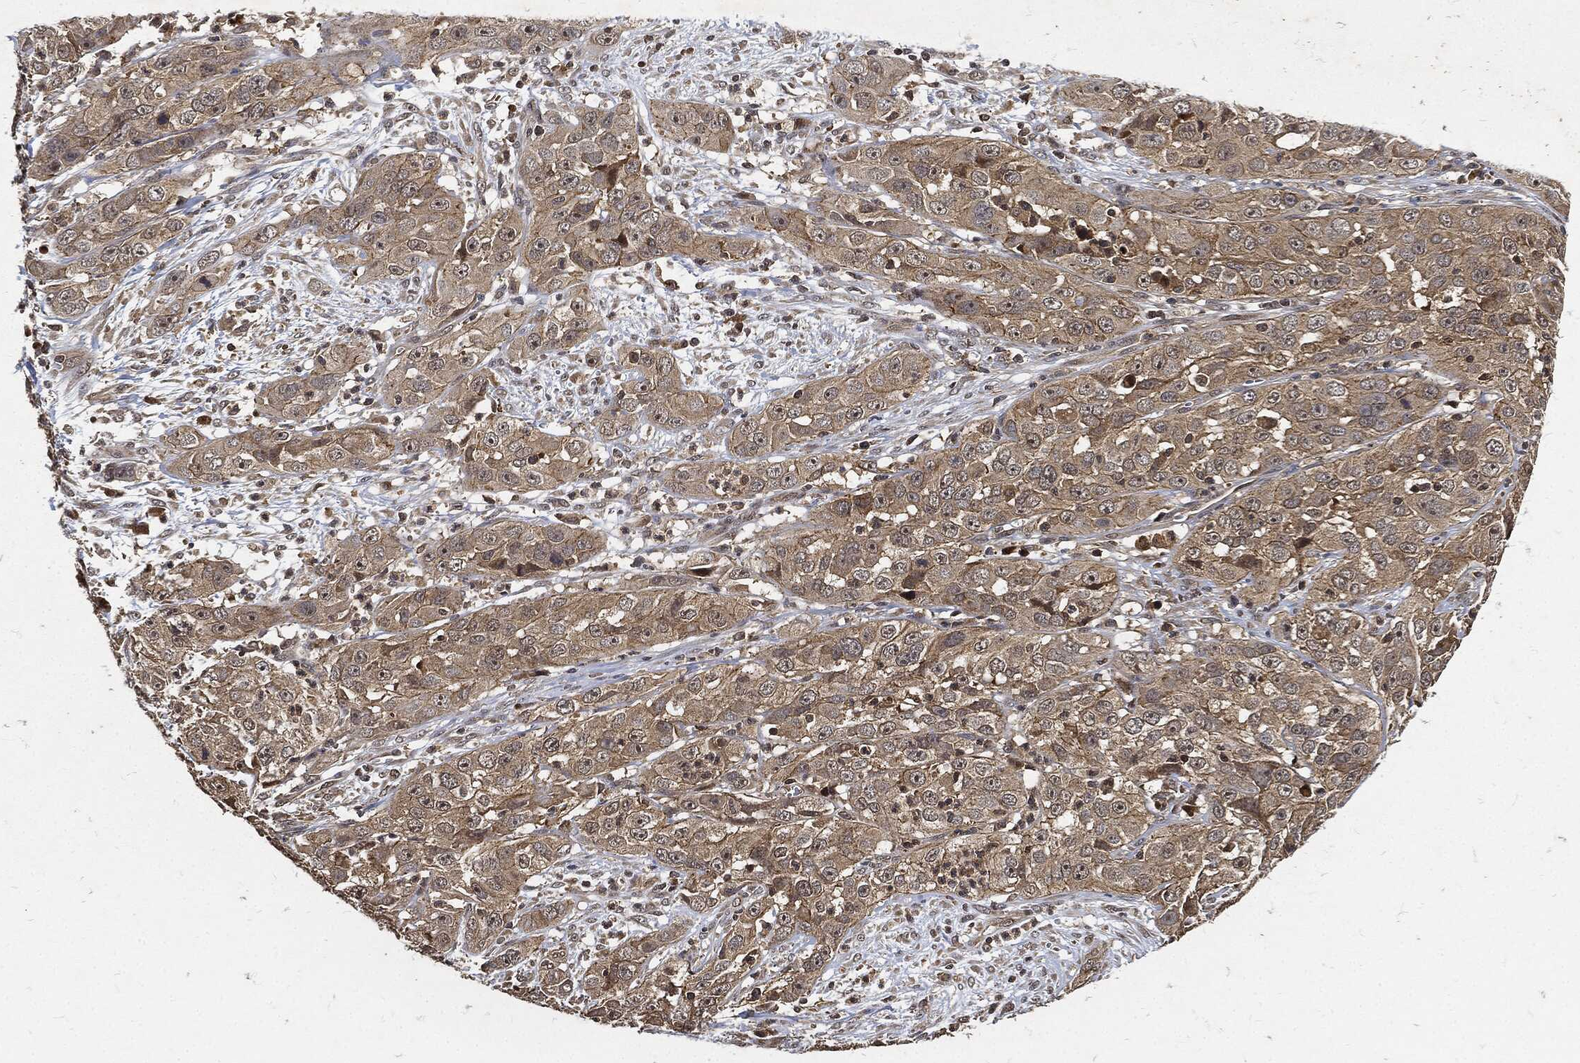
{"staining": {"intensity": "weak", "quantity": ">75%", "location": "cytoplasmic/membranous"}, "tissue": "cervical cancer", "cell_type": "Tumor cells", "image_type": "cancer", "snomed": [{"axis": "morphology", "description": "Squamous cell carcinoma, NOS"}, {"axis": "topography", "description": "Cervix"}], "caption": "Cervical cancer (squamous cell carcinoma) stained with a brown dye exhibits weak cytoplasmic/membranous positive staining in about >75% of tumor cells.", "gene": "ZNF226", "patient": {"sex": "female", "age": 32}}